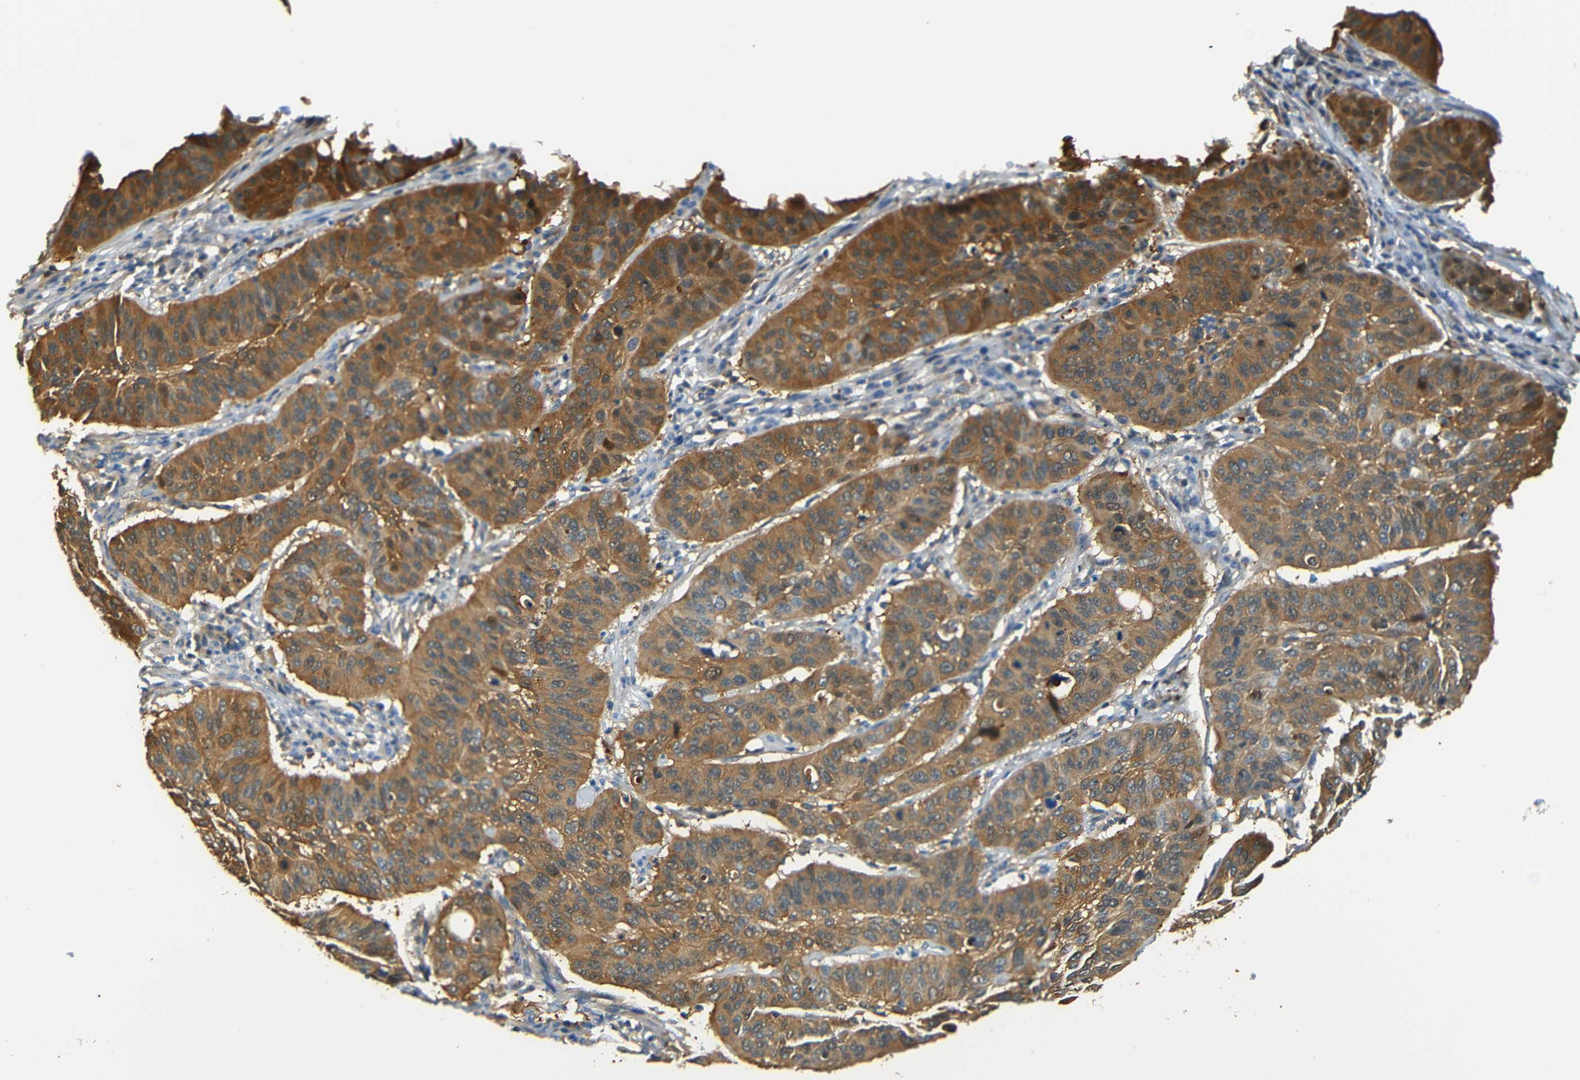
{"staining": {"intensity": "moderate", "quantity": ">75%", "location": "cytoplasmic/membranous"}, "tissue": "cervical cancer", "cell_type": "Tumor cells", "image_type": "cancer", "snomed": [{"axis": "morphology", "description": "Squamous cell carcinoma, NOS"}, {"axis": "topography", "description": "Cervix"}], "caption": "Immunohistochemical staining of cervical cancer (squamous cell carcinoma) shows moderate cytoplasmic/membranous protein expression in about >75% of tumor cells.", "gene": "SFN", "patient": {"sex": "female", "age": 39}}